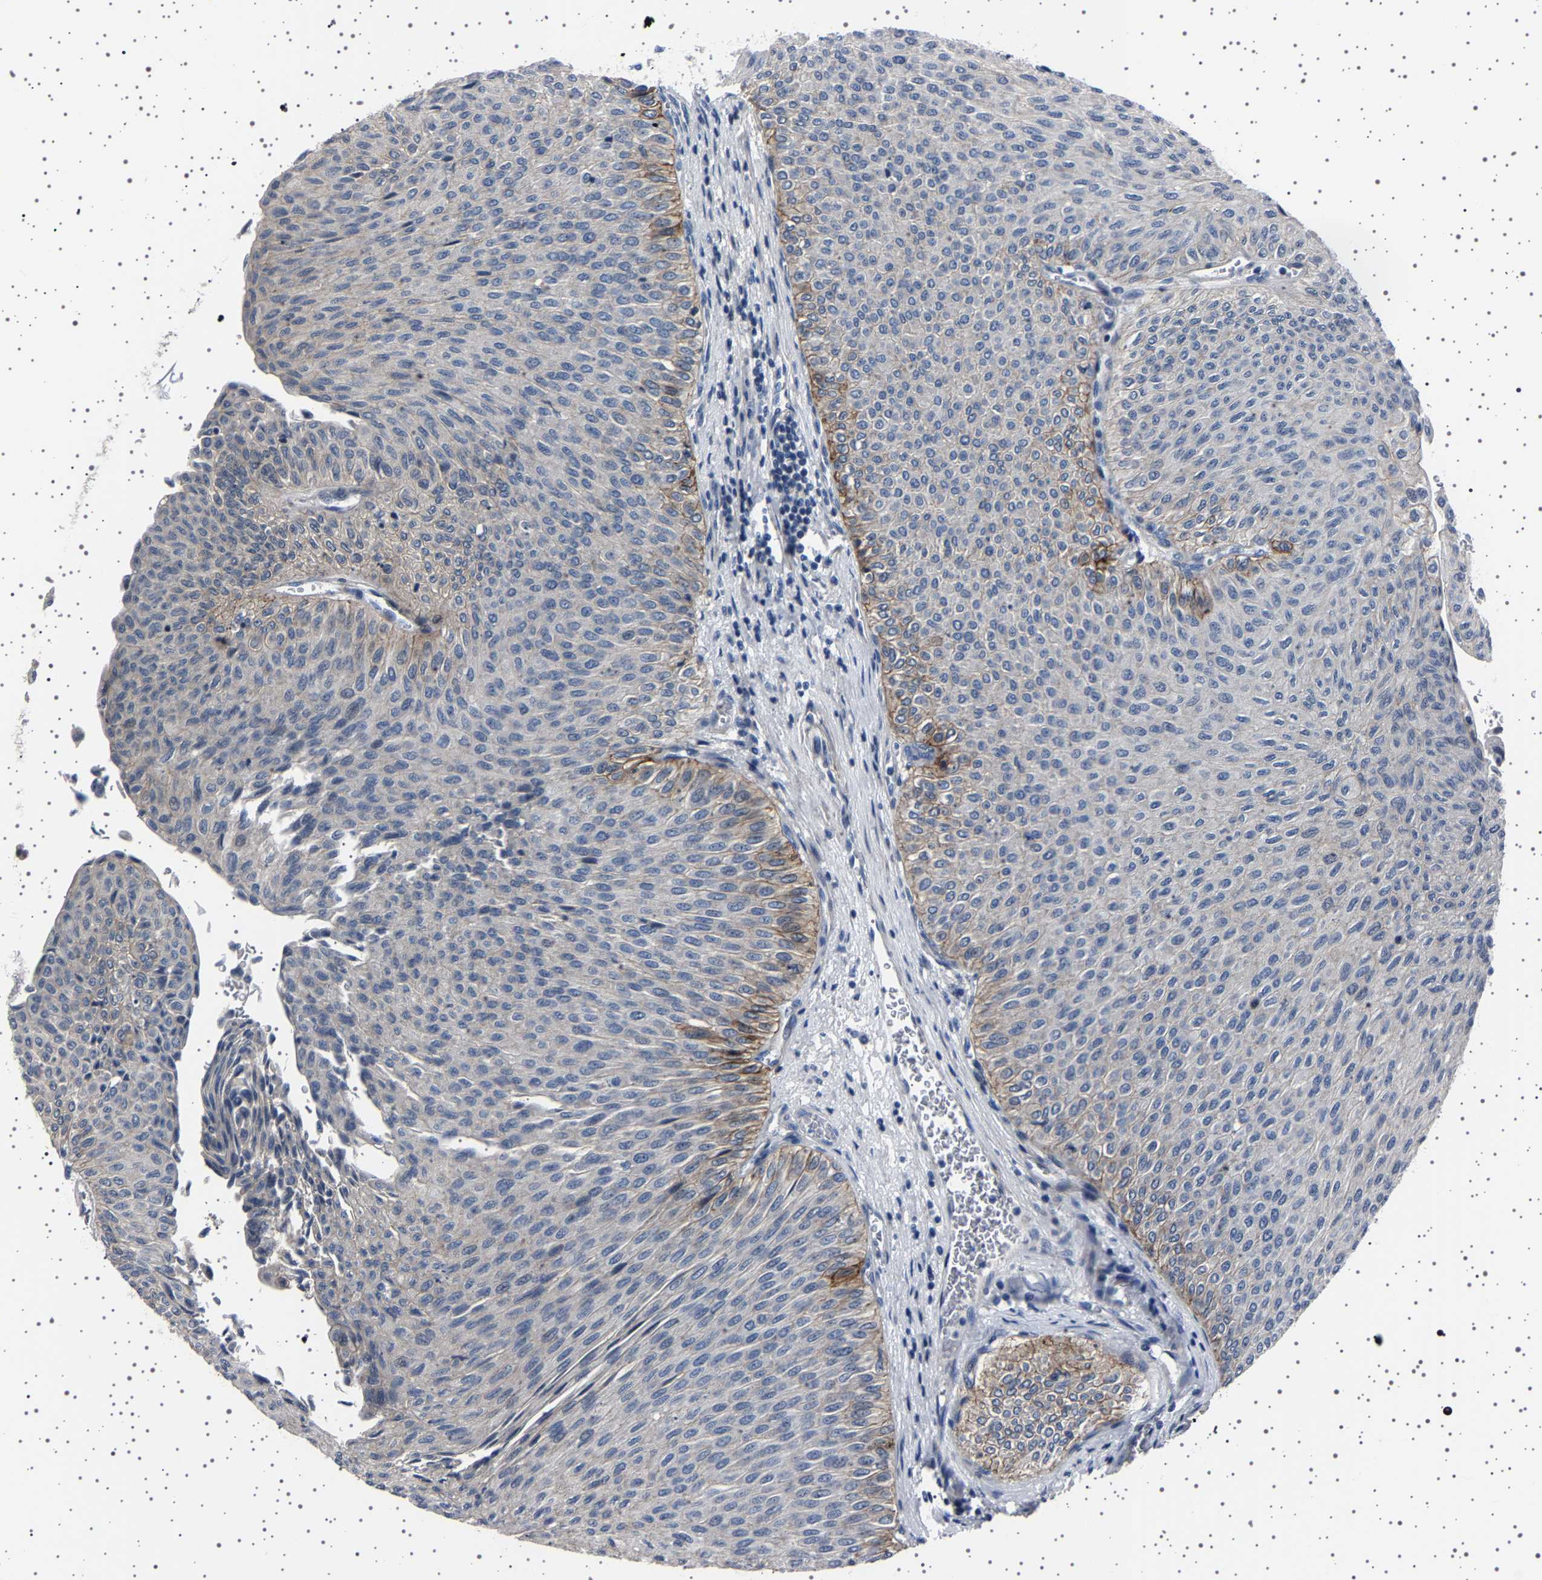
{"staining": {"intensity": "negative", "quantity": "none", "location": "none"}, "tissue": "urothelial cancer", "cell_type": "Tumor cells", "image_type": "cancer", "snomed": [{"axis": "morphology", "description": "Urothelial carcinoma, Low grade"}, {"axis": "topography", "description": "Urinary bladder"}], "caption": "A histopathology image of human urothelial cancer is negative for staining in tumor cells.", "gene": "PAK5", "patient": {"sex": "male", "age": 78}}